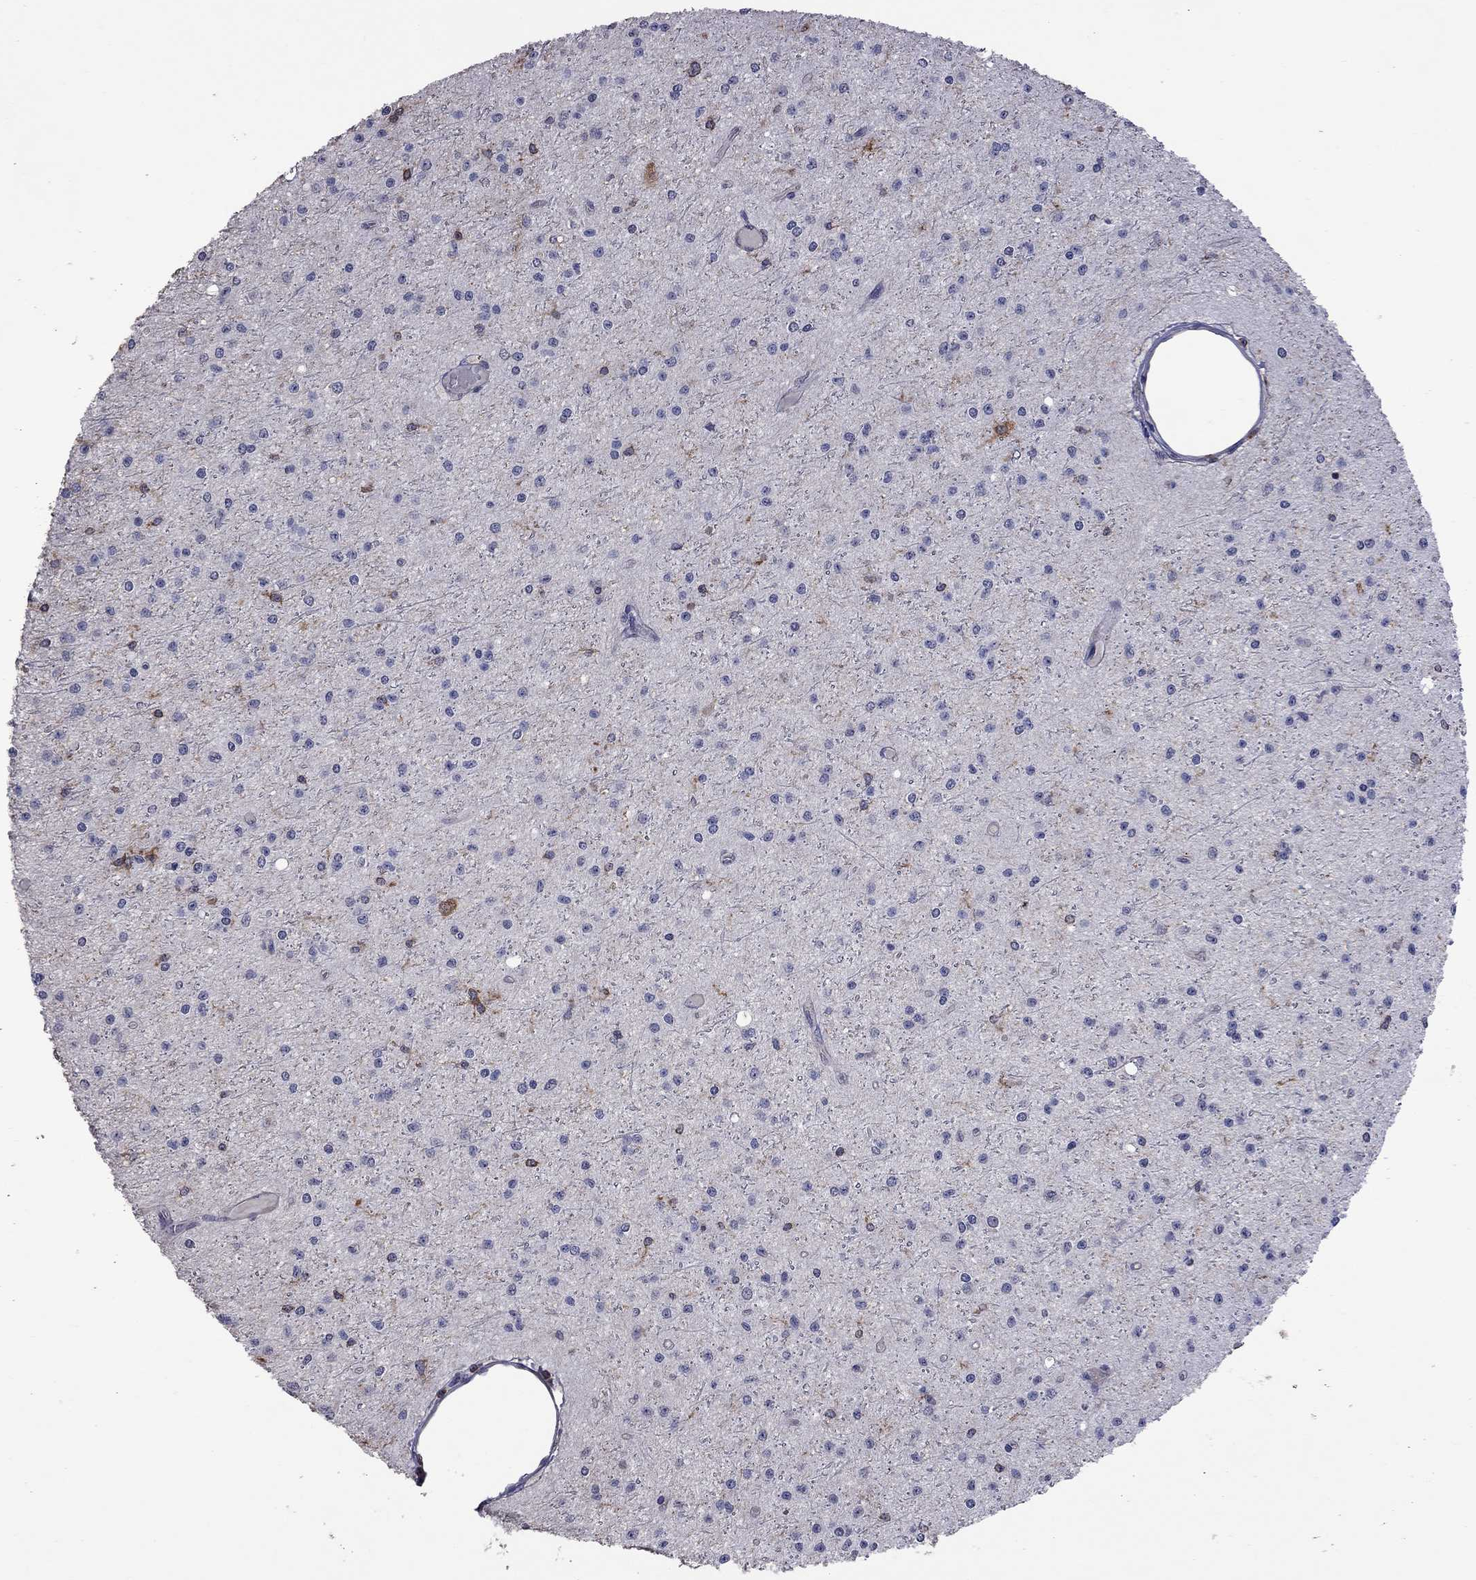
{"staining": {"intensity": "negative", "quantity": "none", "location": "none"}, "tissue": "glioma", "cell_type": "Tumor cells", "image_type": "cancer", "snomed": [{"axis": "morphology", "description": "Glioma, malignant, Low grade"}, {"axis": "topography", "description": "Brain"}], "caption": "Tumor cells are negative for protein expression in human low-grade glioma (malignant).", "gene": "IPCEF1", "patient": {"sex": "male", "age": 27}}